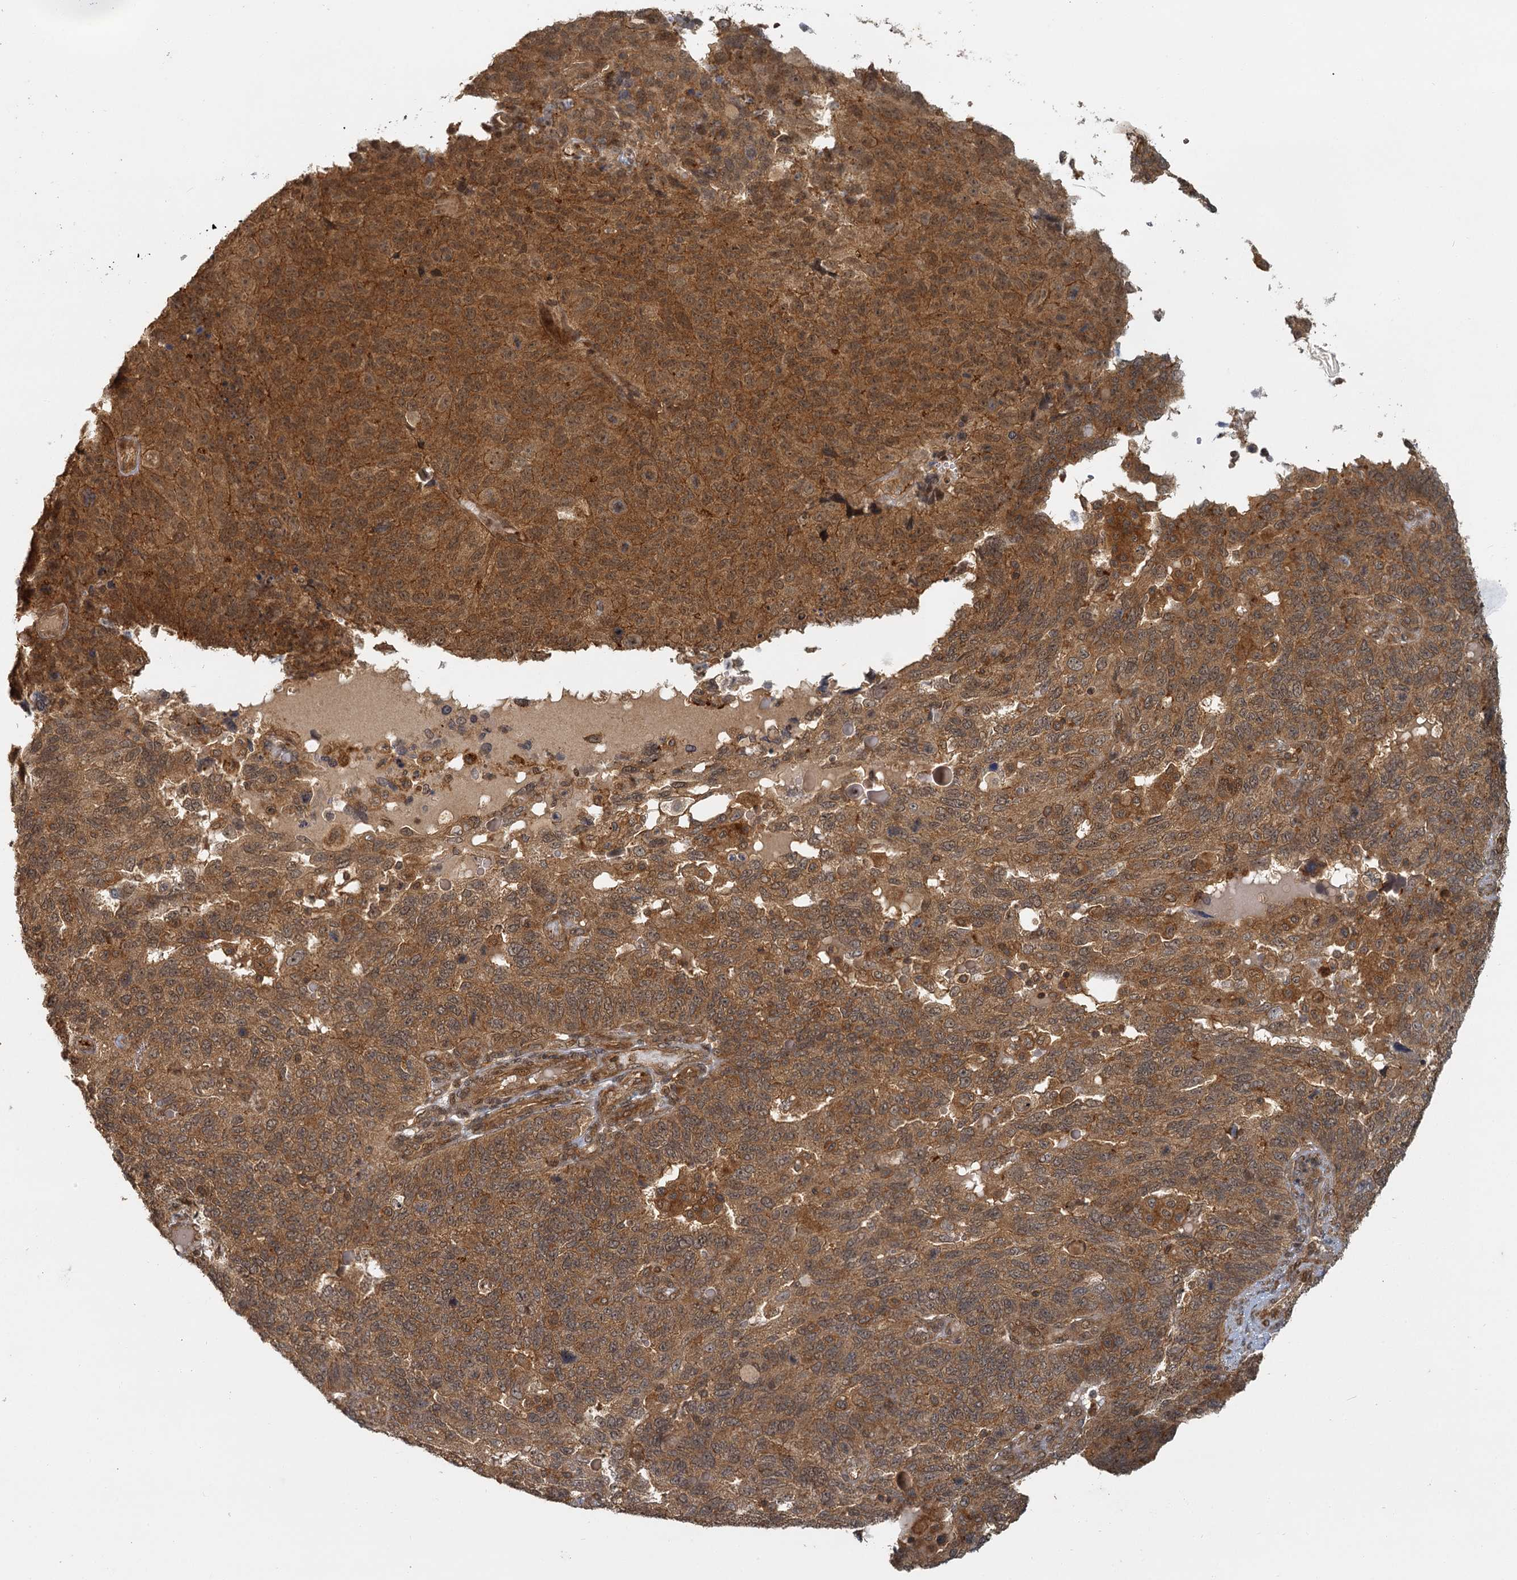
{"staining": {"intensity": "moderate", "quantity": ">75%", "location": "cytoplasmic/membranous"}, "tissue": "endometrial cancer", "cell_type": "Tumor cells", "image_type": "cancer", "snomed": [{"axis": "morphology", "description": "Adenocarcinoma, NOS"}, {"axis": "topography", "description": "Endometrium"}], "caption": "The micrograph reveals a brown stain indicating the presence of a protein in the cytoplasmic/membranous of tumor cells in adenocarcinoma (endometrial).", "gene": "ZNF549", "patient": {"sex": "female", "age": 66}}